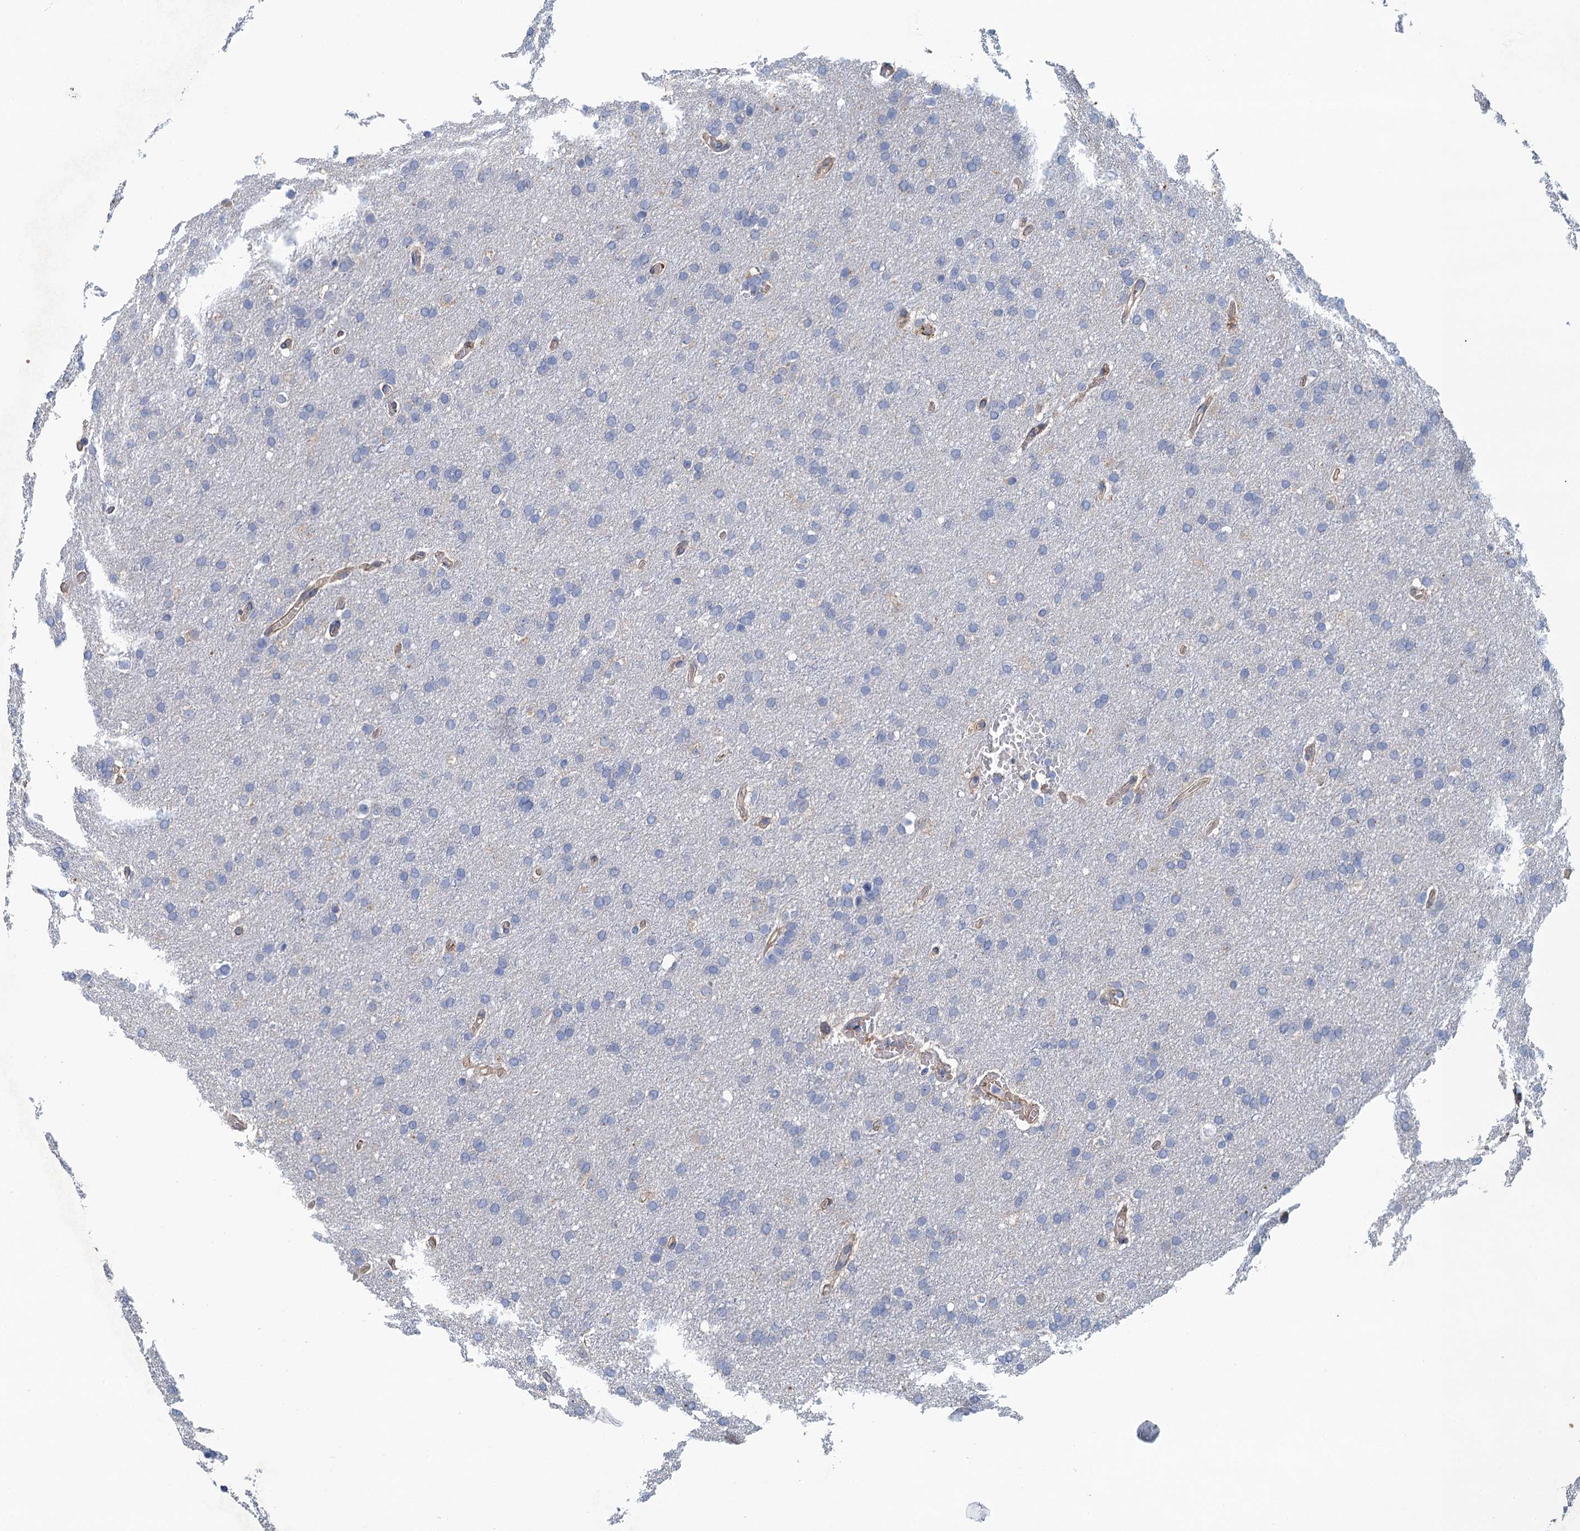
{"staining": {"intensity": "negative", "quantity": "none", "location": "none"}, "tissue": "glioma", "cell_type": "Tumor cells", "image_type": "cancer", "snomed": [{"axis": "morphology", "description": "Glioma, malignant, High grade"}, {"axis": "topography", "description": "Cerebral cortex"}], "caption": "The immunohistochemistry photomicrograph has no significant positivity in tumor cells of glioma tissue. (Brightfield microscopy of DAB immunohistochemistry (IHC) at high magnification).", "gene": "RSAD2", "patient": {"sex": "female", "age": 36}}